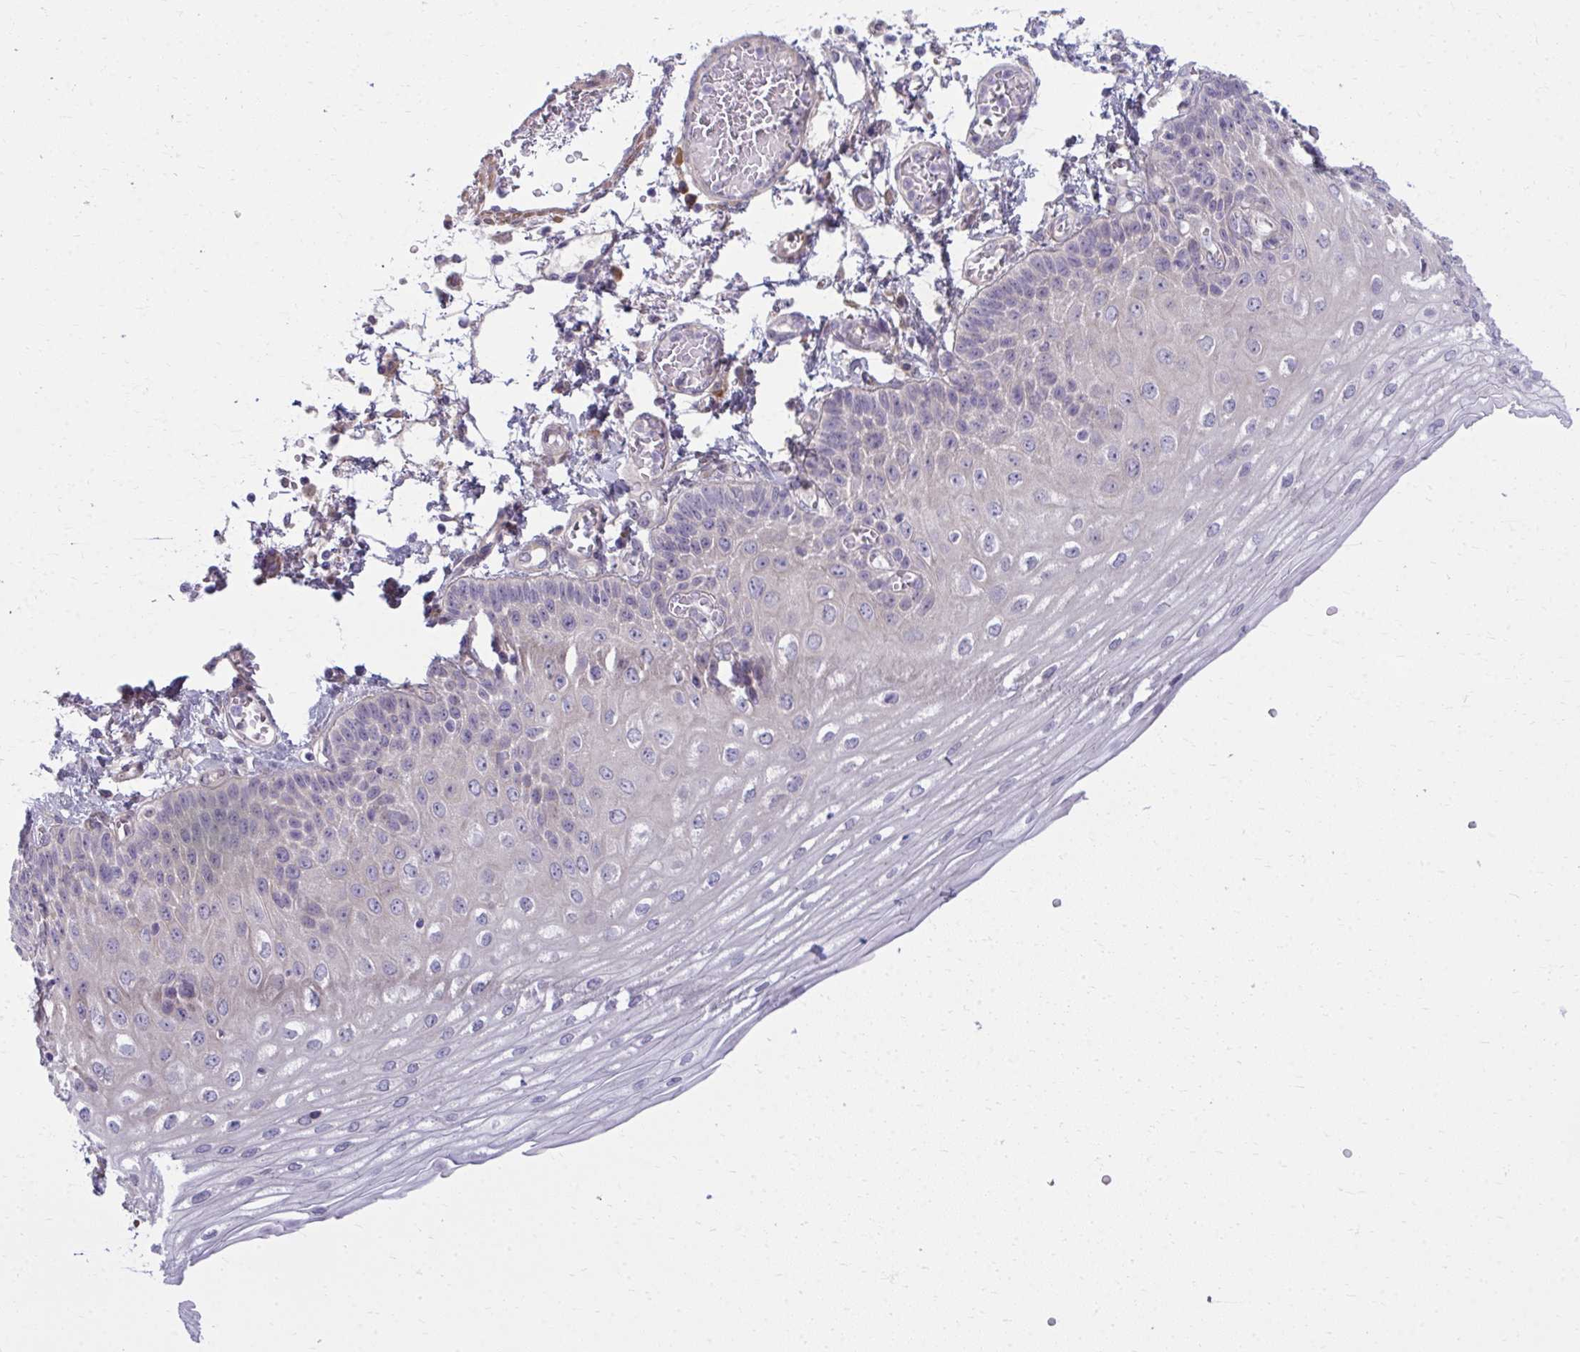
{"staining": {"intensity": "weak", "quantity": "25%-75%", "location": "cytoplasmic/membranous"}, "tissue": "esophagus", "cell_type": "Squamous epithelial cells", "image_type": "normal", "snomed": [{"axis": "morphology", "description": "Normal tissue, NOS"}, {"axis": "morphology", "description": "Adenocarcinoma, NOS"}, {"axis": "topography", "description": "Esophagus"}], "caption": "IHC photomicrograph of normal esophagus: human esophagus stained using IHC shows low levels of weak protein expression localized specifically in the cytoplasmic/membranous of squamous epithelial cells, appearing as a cytoplasmic/membranous brown color.", "gene": "CEMP1", "patient": {"sex": "male", "age": 81}}